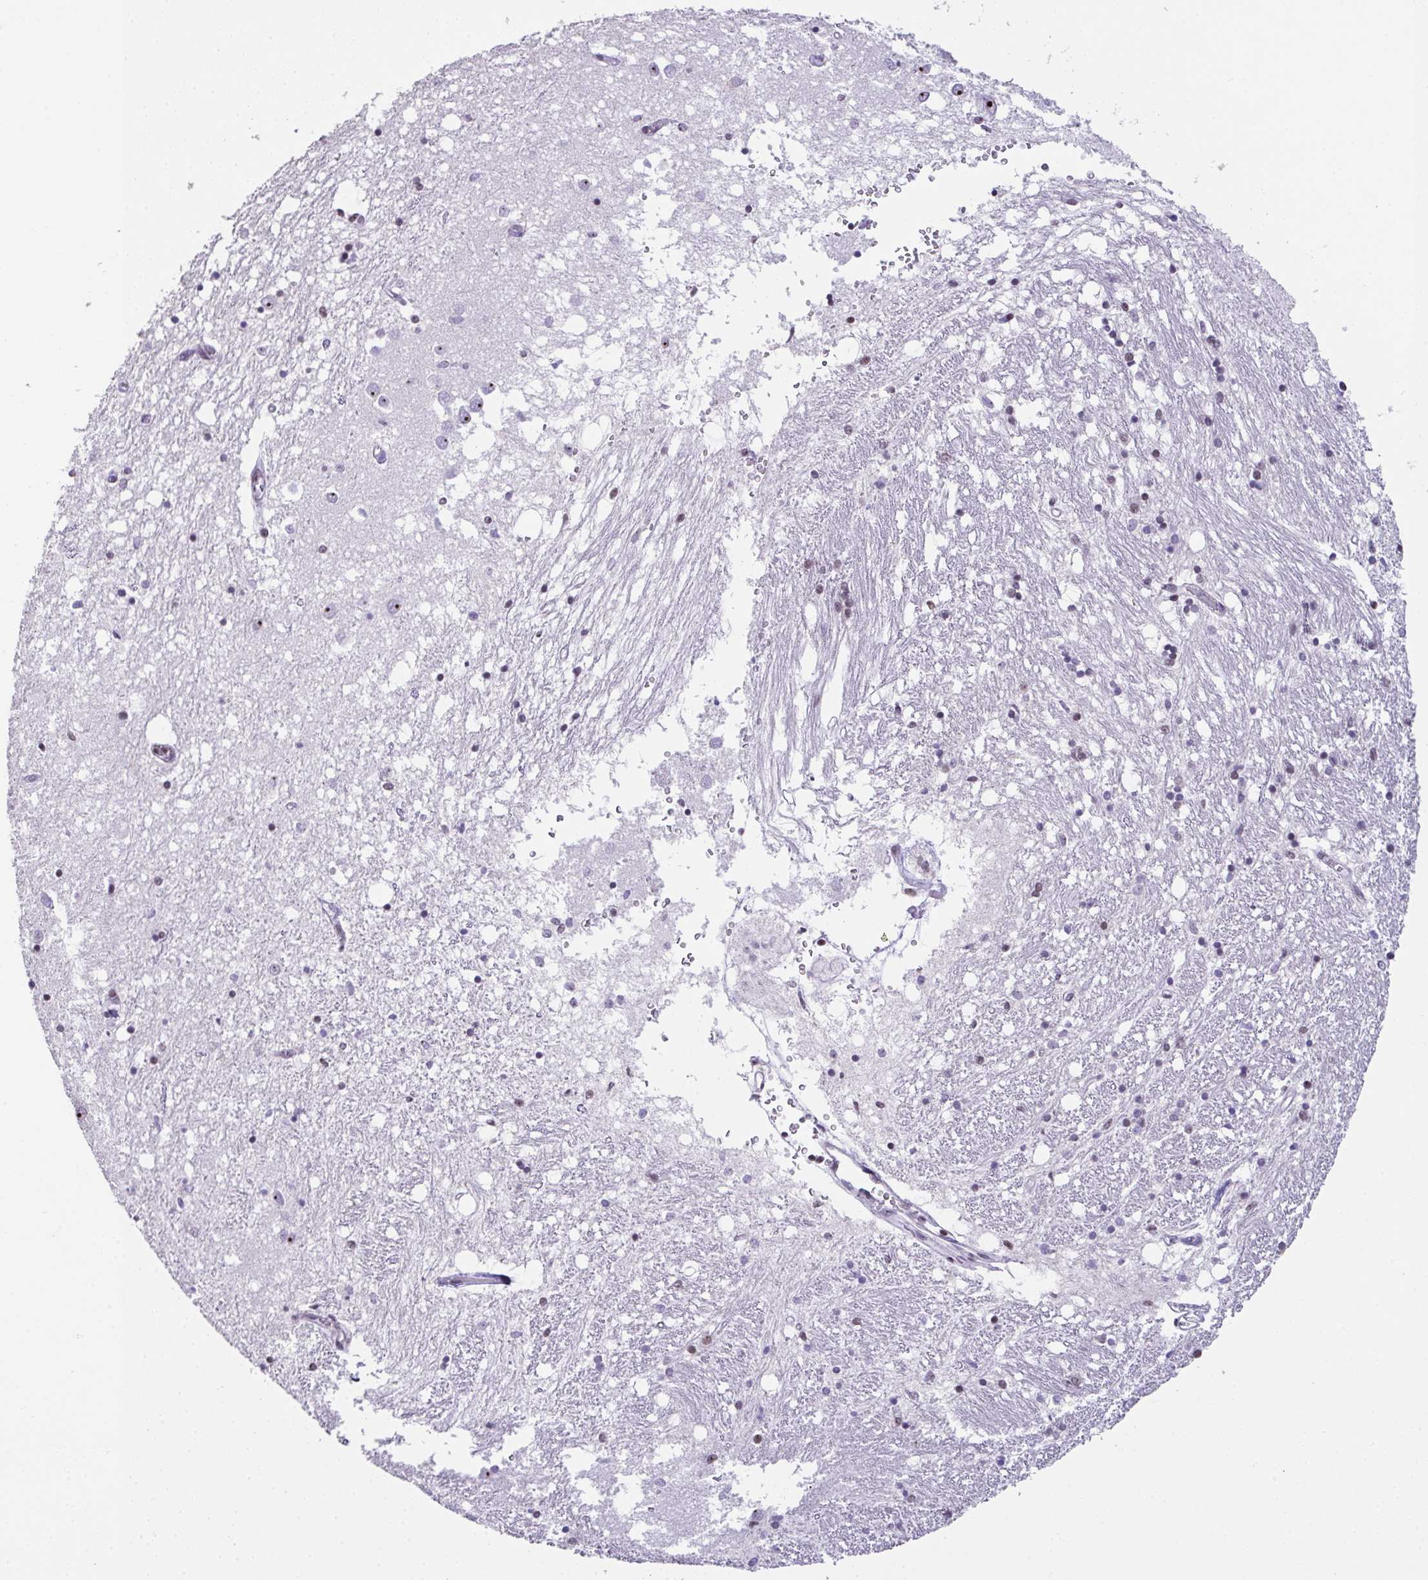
{"staining": {"intensity": "strong", "quantity": "<25%", "location": "nuclear"}, "tissue": "caudate", "cell_type": "Glial cells", "image_type": "normal", "snomed": [{"axis": "morphology", "description": "Normal tissue, NOS"}, {"axis": "topography", "description": "Lateral ventricle wall"}], "caption": "A histopathology image showing strong nuclear expression in about <25% of glial cells in normal caudate, as visualized by brown immunohistochemical staining.", "gene": "ZNF800", "patient": {"sex": "male", "age": 70}}